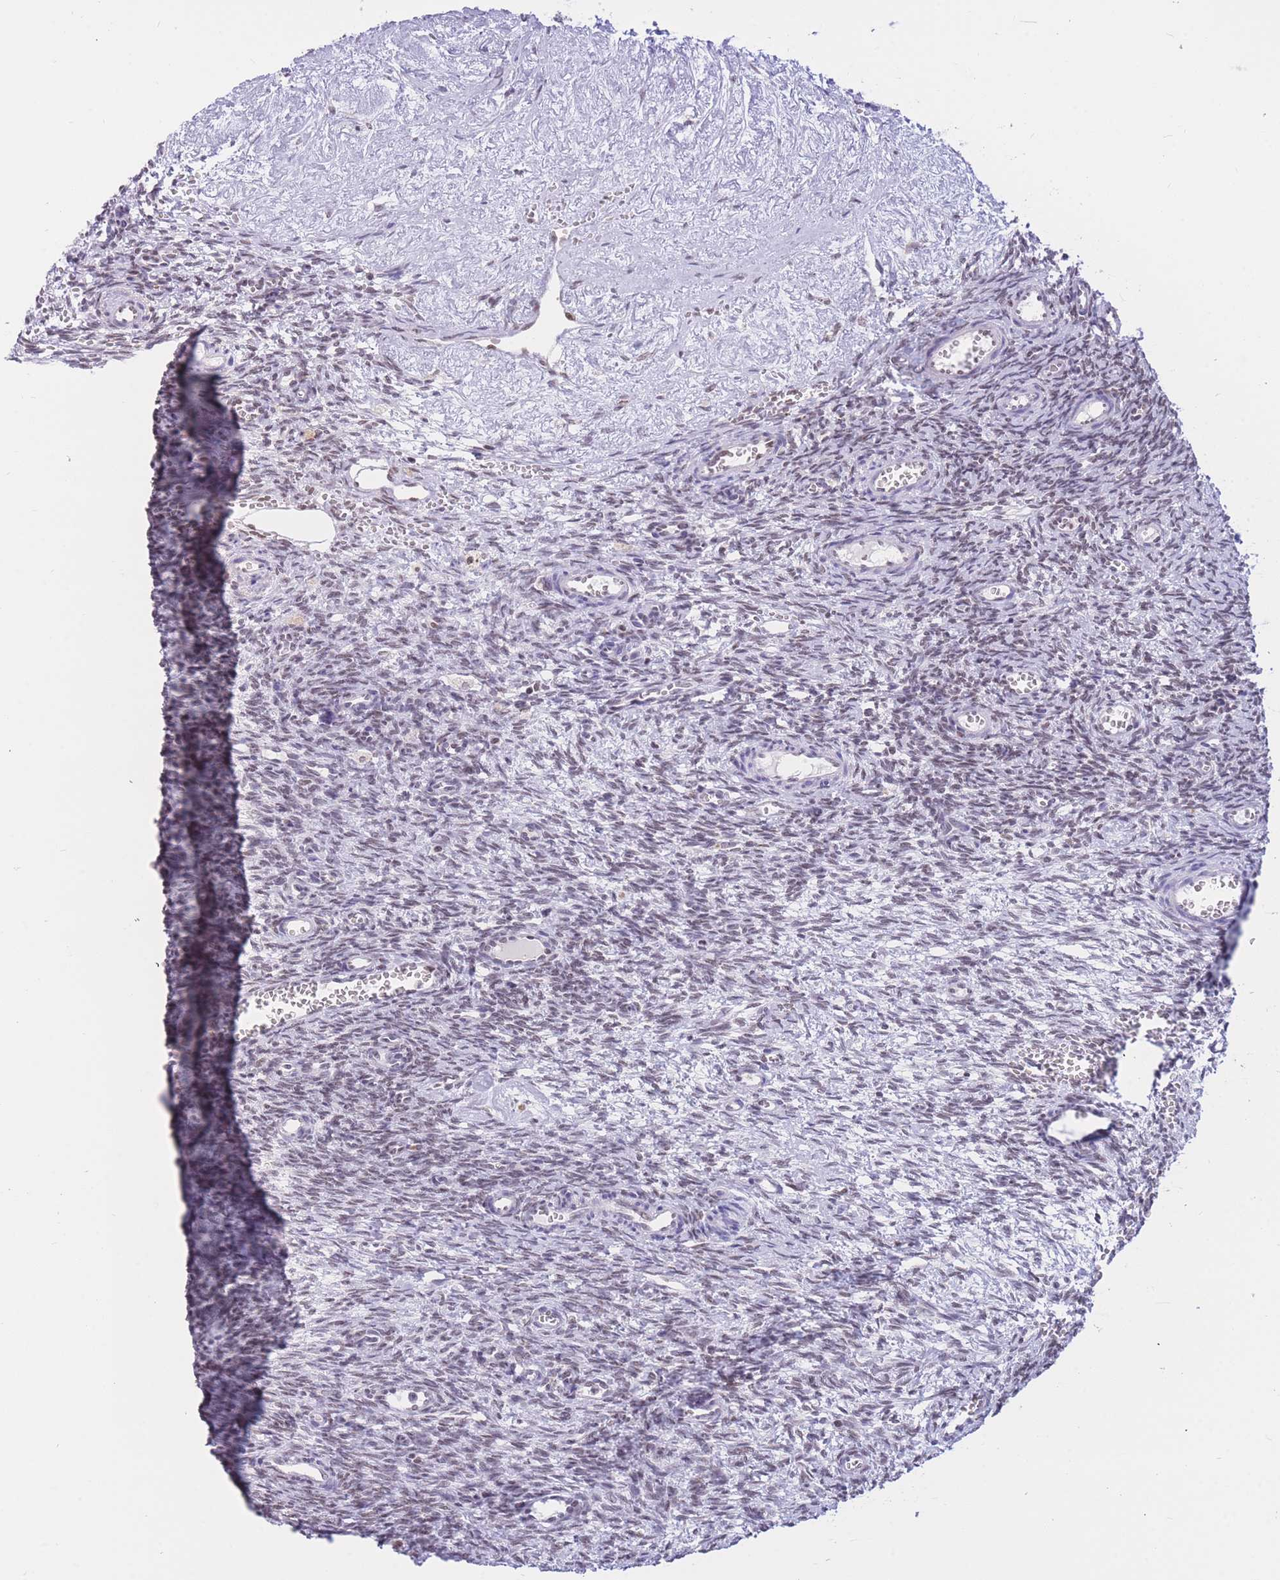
{"staining": {"intensity": "weak", "quantity": ">75%", "location": "nuclear"}, "tissue": "ovary", "cell_type": "Ovarian stroma cells", "image_type": "normal", "snomed": [{"axis": "morphology", "description": "Normal tissue, NOS"}, {"axis": "topography", "description": "Ovary"}], "caption": "Protein staining of normal ovary reveals weak nuclear positivity in about >75% of ovarian stroma cells. The protein of interest is shown in brown color, while the nuclei are stained blue.", "gene": "HMGN1", "patient": {"sex": "female", "age": 39}}